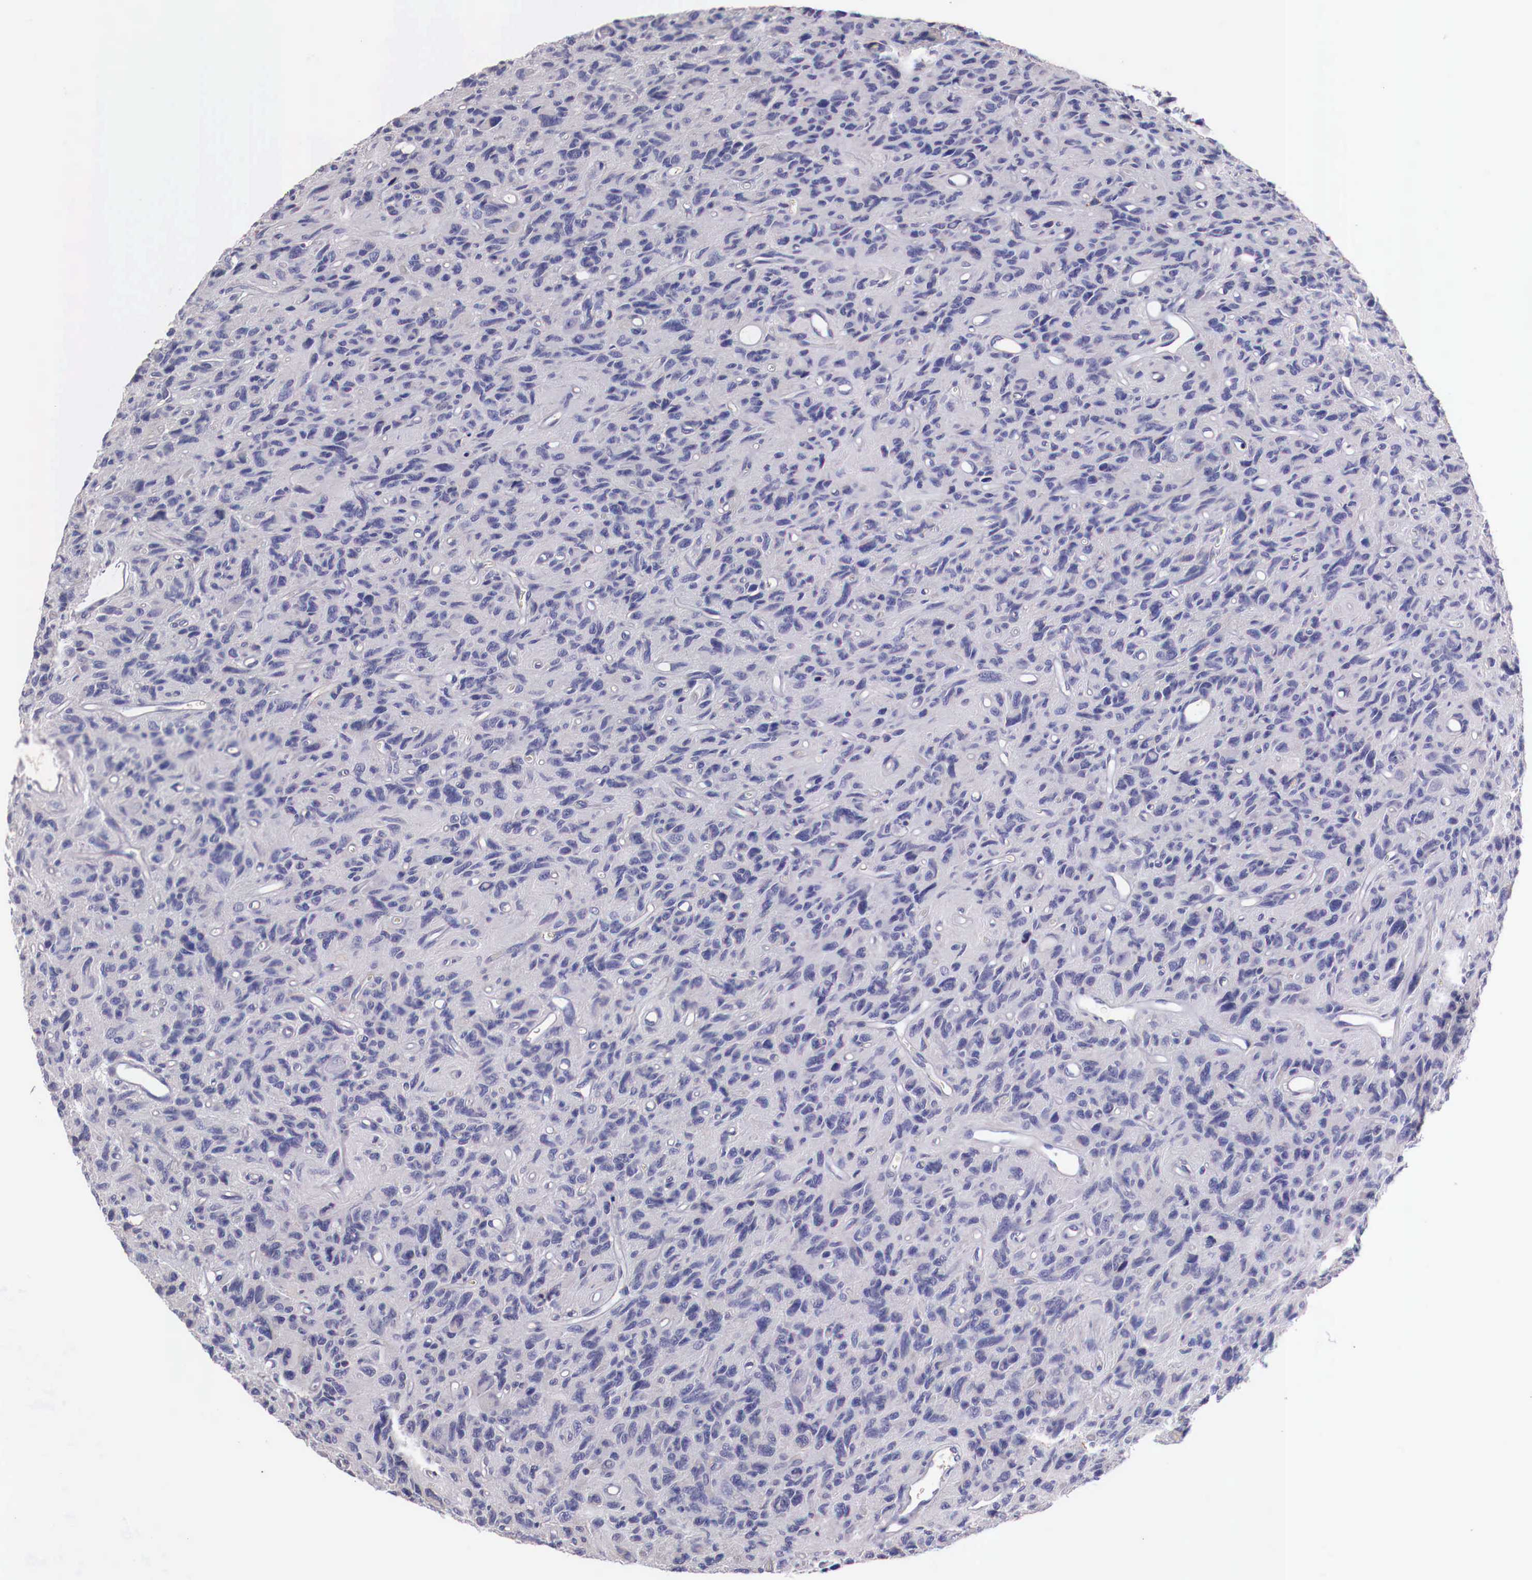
{"staining": {"intensity": "negative", "quantity": "none", "location": "none"}, "tissue": "glioma", "cell_type": "Tumor cells", "image_type": "cancer", "snomed": [{"axis": "morphology", "description": "Glioma, malignant, High grade"}, {"axis": "topography", "description": "Brain"}], "caption": "Glioma stained for a protein using immunohistochemistry demonstrates no positivity tumor cells.", "gene": "PITPNA", "patient": {"sex": "female", "age": 60}}